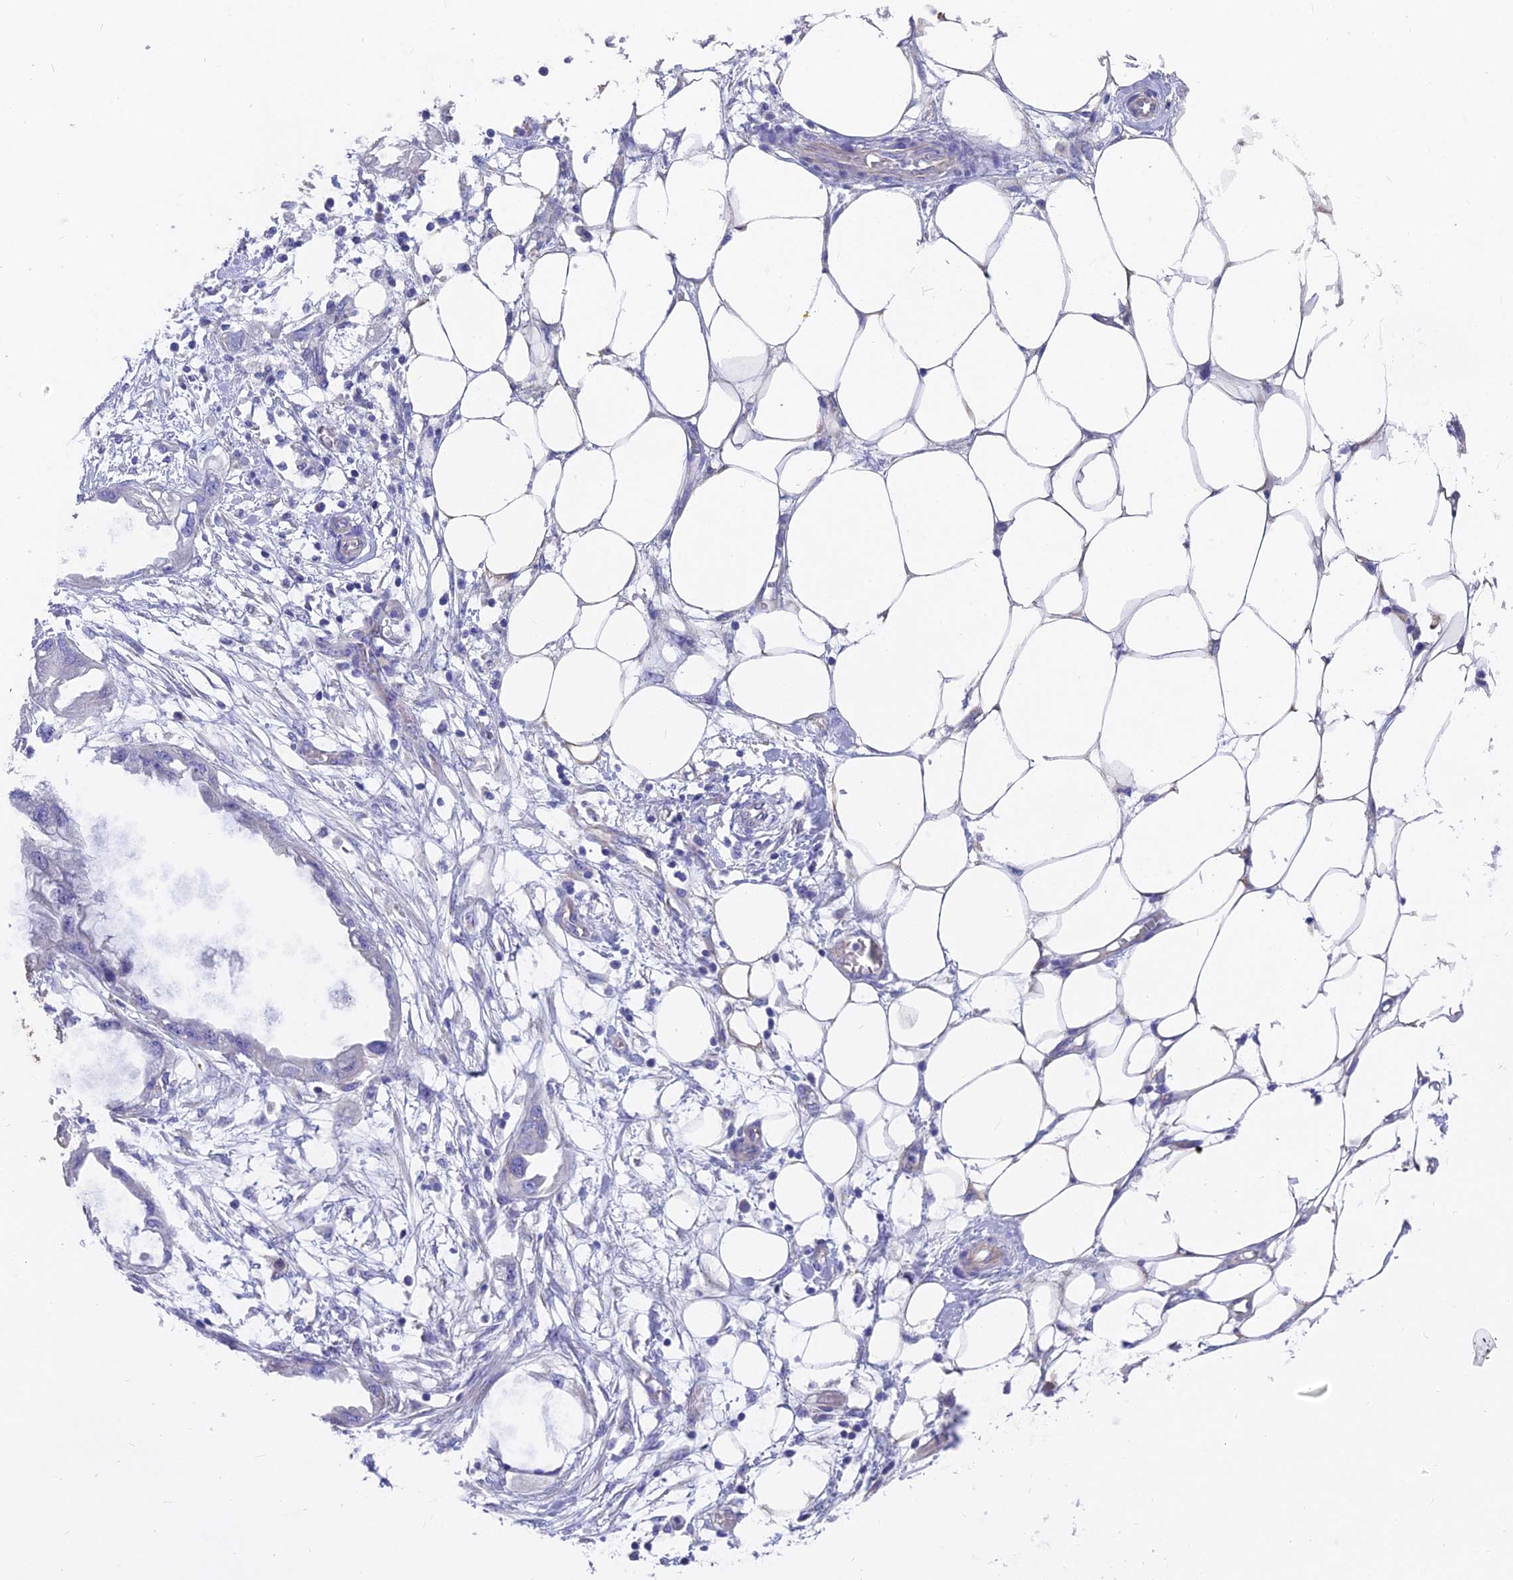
{"staining": {"intensity": "negative", "quantity": "none", "location": "none"}, "tissue": "endometrial cancer", "cell_type": "Tumor cells", "image_type": "cancer", "snomed": [{"axis": "morphology", "description": "Adenocarcinoma, NOS"}, {"axis": "morphology", "description": "Adenocarcinoma, metastatic, NOS"}, {"axis": "topography", "description": "Adipose tissue"}, {"axis": "topography", "description": "Endometrium"}], "caption": "This is a micrograph of immunohistochemistry (IHC) staining of endometrial cancer (metastatic adenocarcinoma), which shows no staining in tumor cells.", "gene": "FAM168B", "patient": {"sex": "female", "age": 67}}